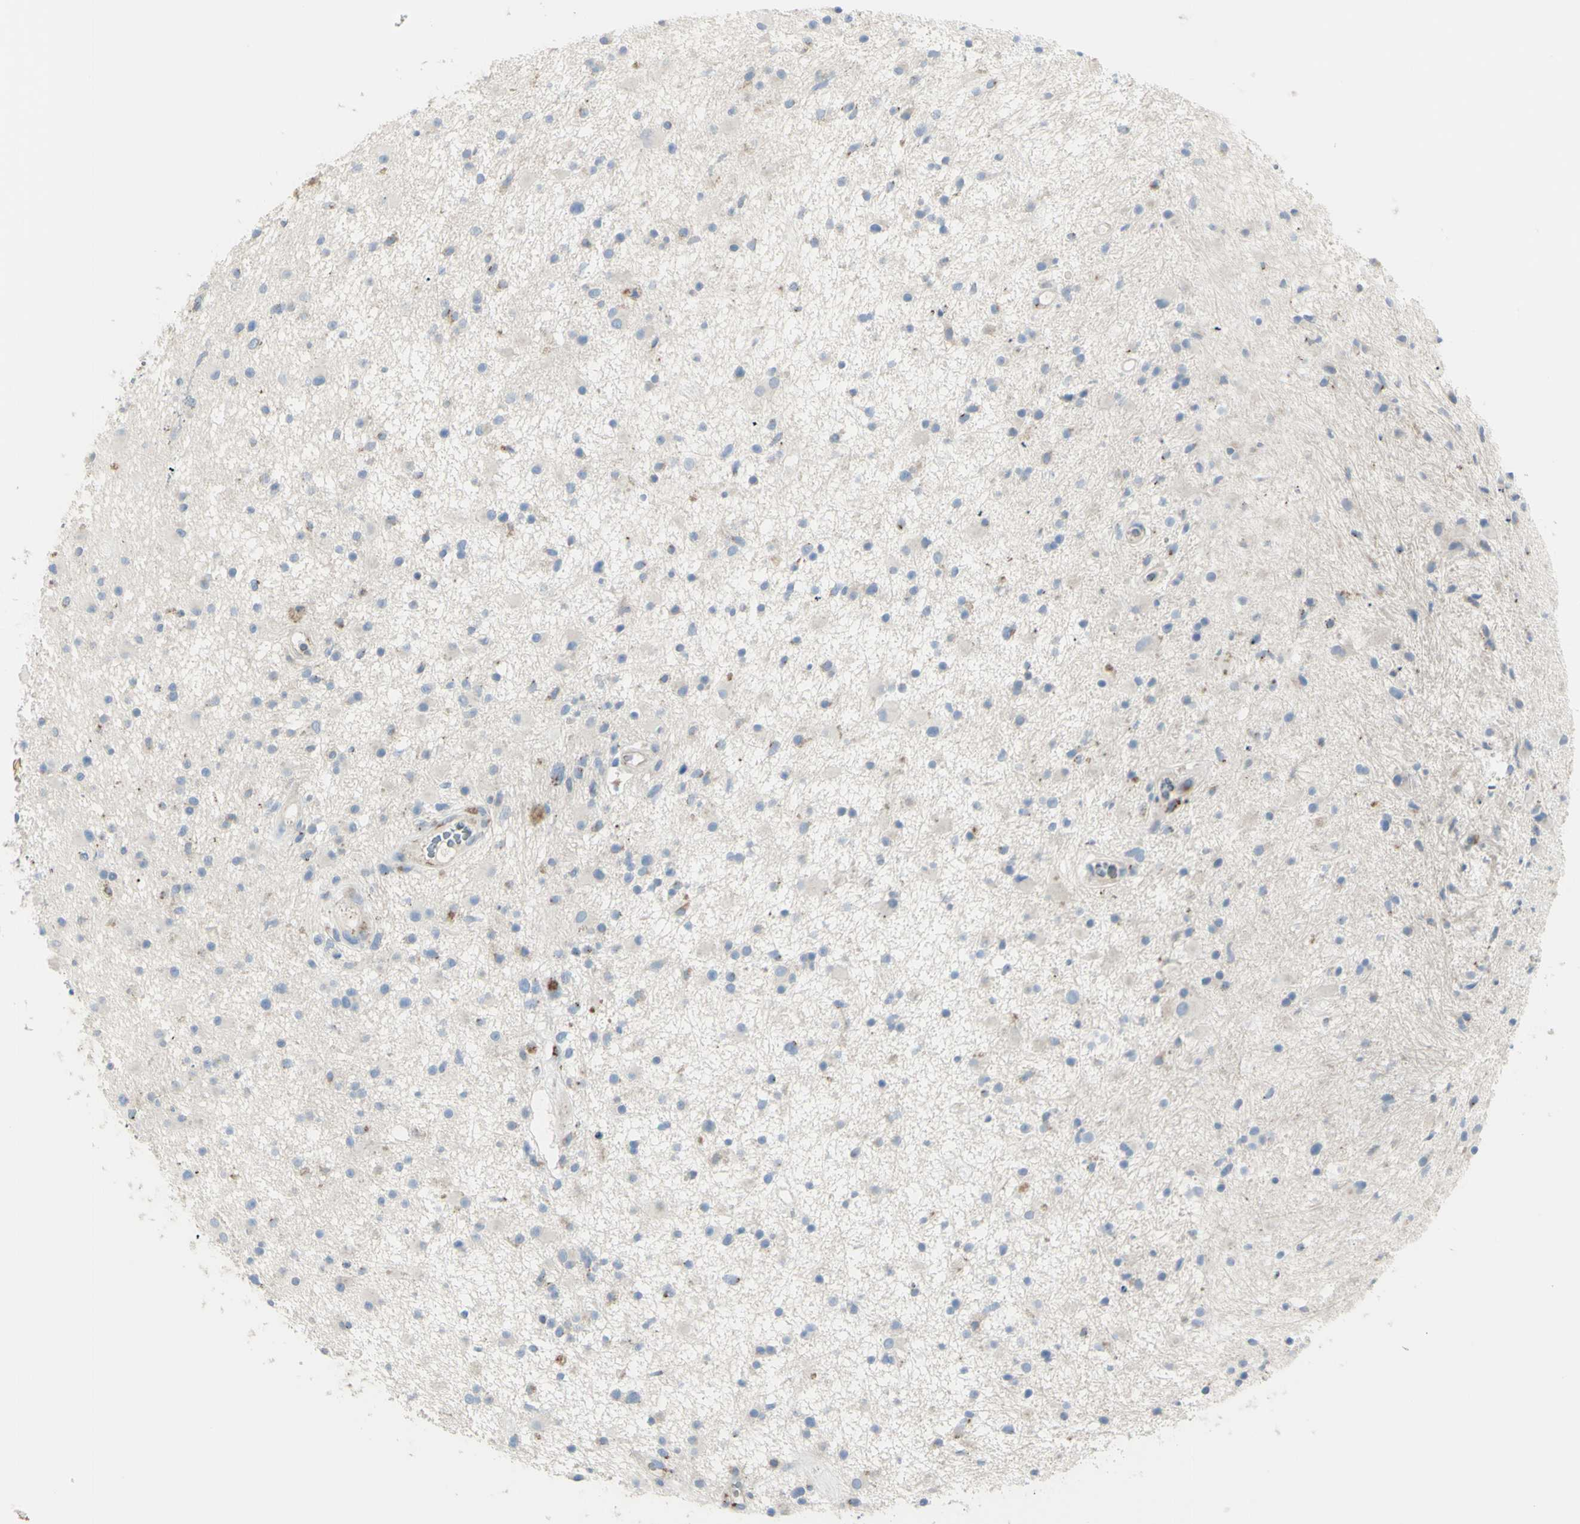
{"staining": {"intensity": "moderate", "quantity": "<25%", "location": "cytoplasmic/membranous"}, "tissue": "glioma", "cell_type": "Tumor cells", "image_type": "cancer", "snomed": [{"axis": "morphology", "description": "Glioma, malignant, High grade"}, {"axis": "topography", "description": "Brain"}], "caption": "Protein staining by immunohistochemistry reveals moderate cytoplasmic/membranous expression in about <25% of tumor cells in malignant glioma (high-grade).", "gene": "B4GALT3", "patient": {"sex": "male", "age": 33}}